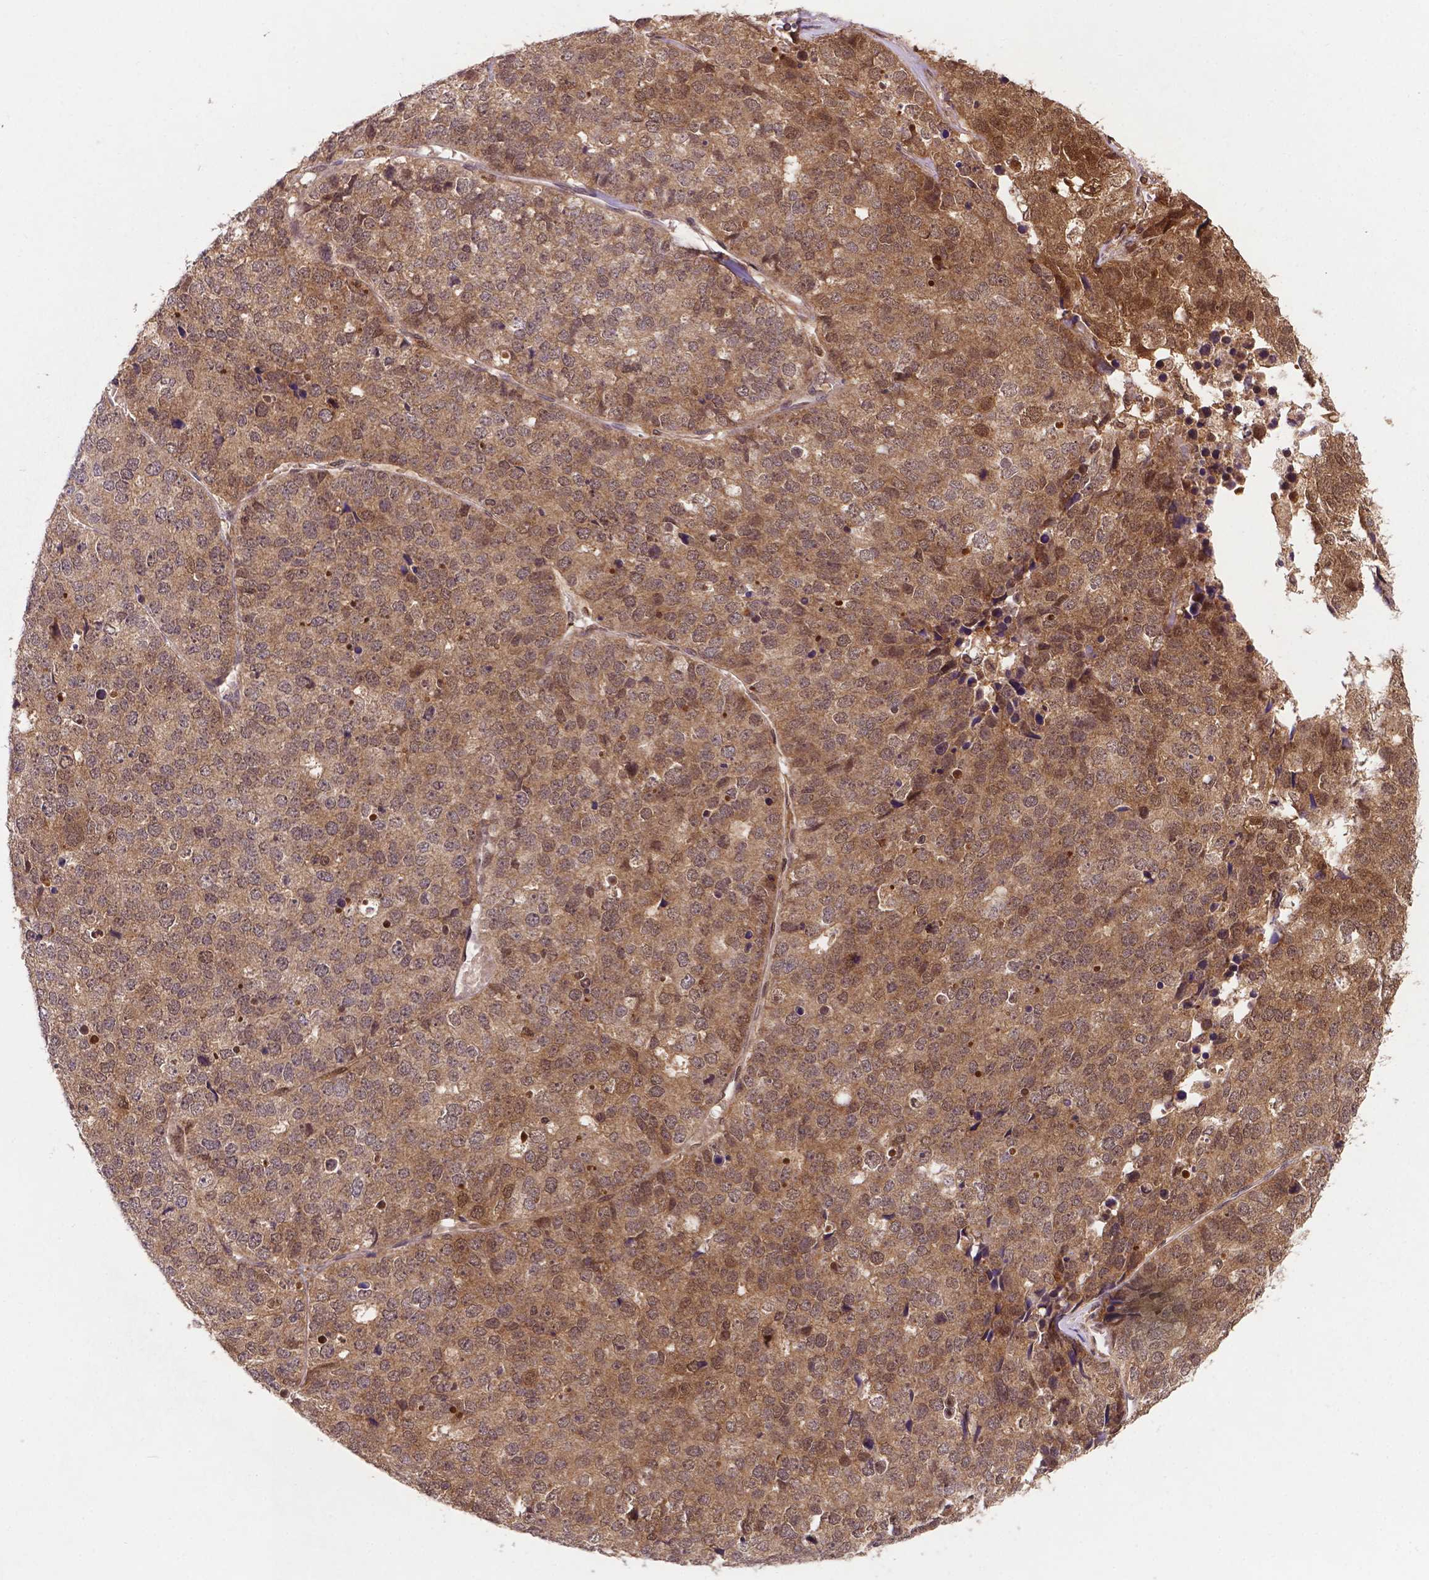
{"staining": {"intensity": "moderate", "quantity": ">75%", "location": "cytoplasmic/membranous,nuclear"}, "tissue": "stomach cancer", "cell_type": "Tumor cells", "image_type": "cancer", "snomed": [{"axis": "morphology", "description": "Adenocarcinoma, NOS"}, {"axis": "topography", "description": "Stomach"}], "caption": "A brown stain labels moderate cytoplasmic/membranous and nuclear expression of a protein in human adenocarcinoma (stomach) tumor cells. (DAB IHC, brown staining for protein, blue staining for nuclei).", "gene": "UBE2L6", "patient": {"sex": "male", "age": 69}}